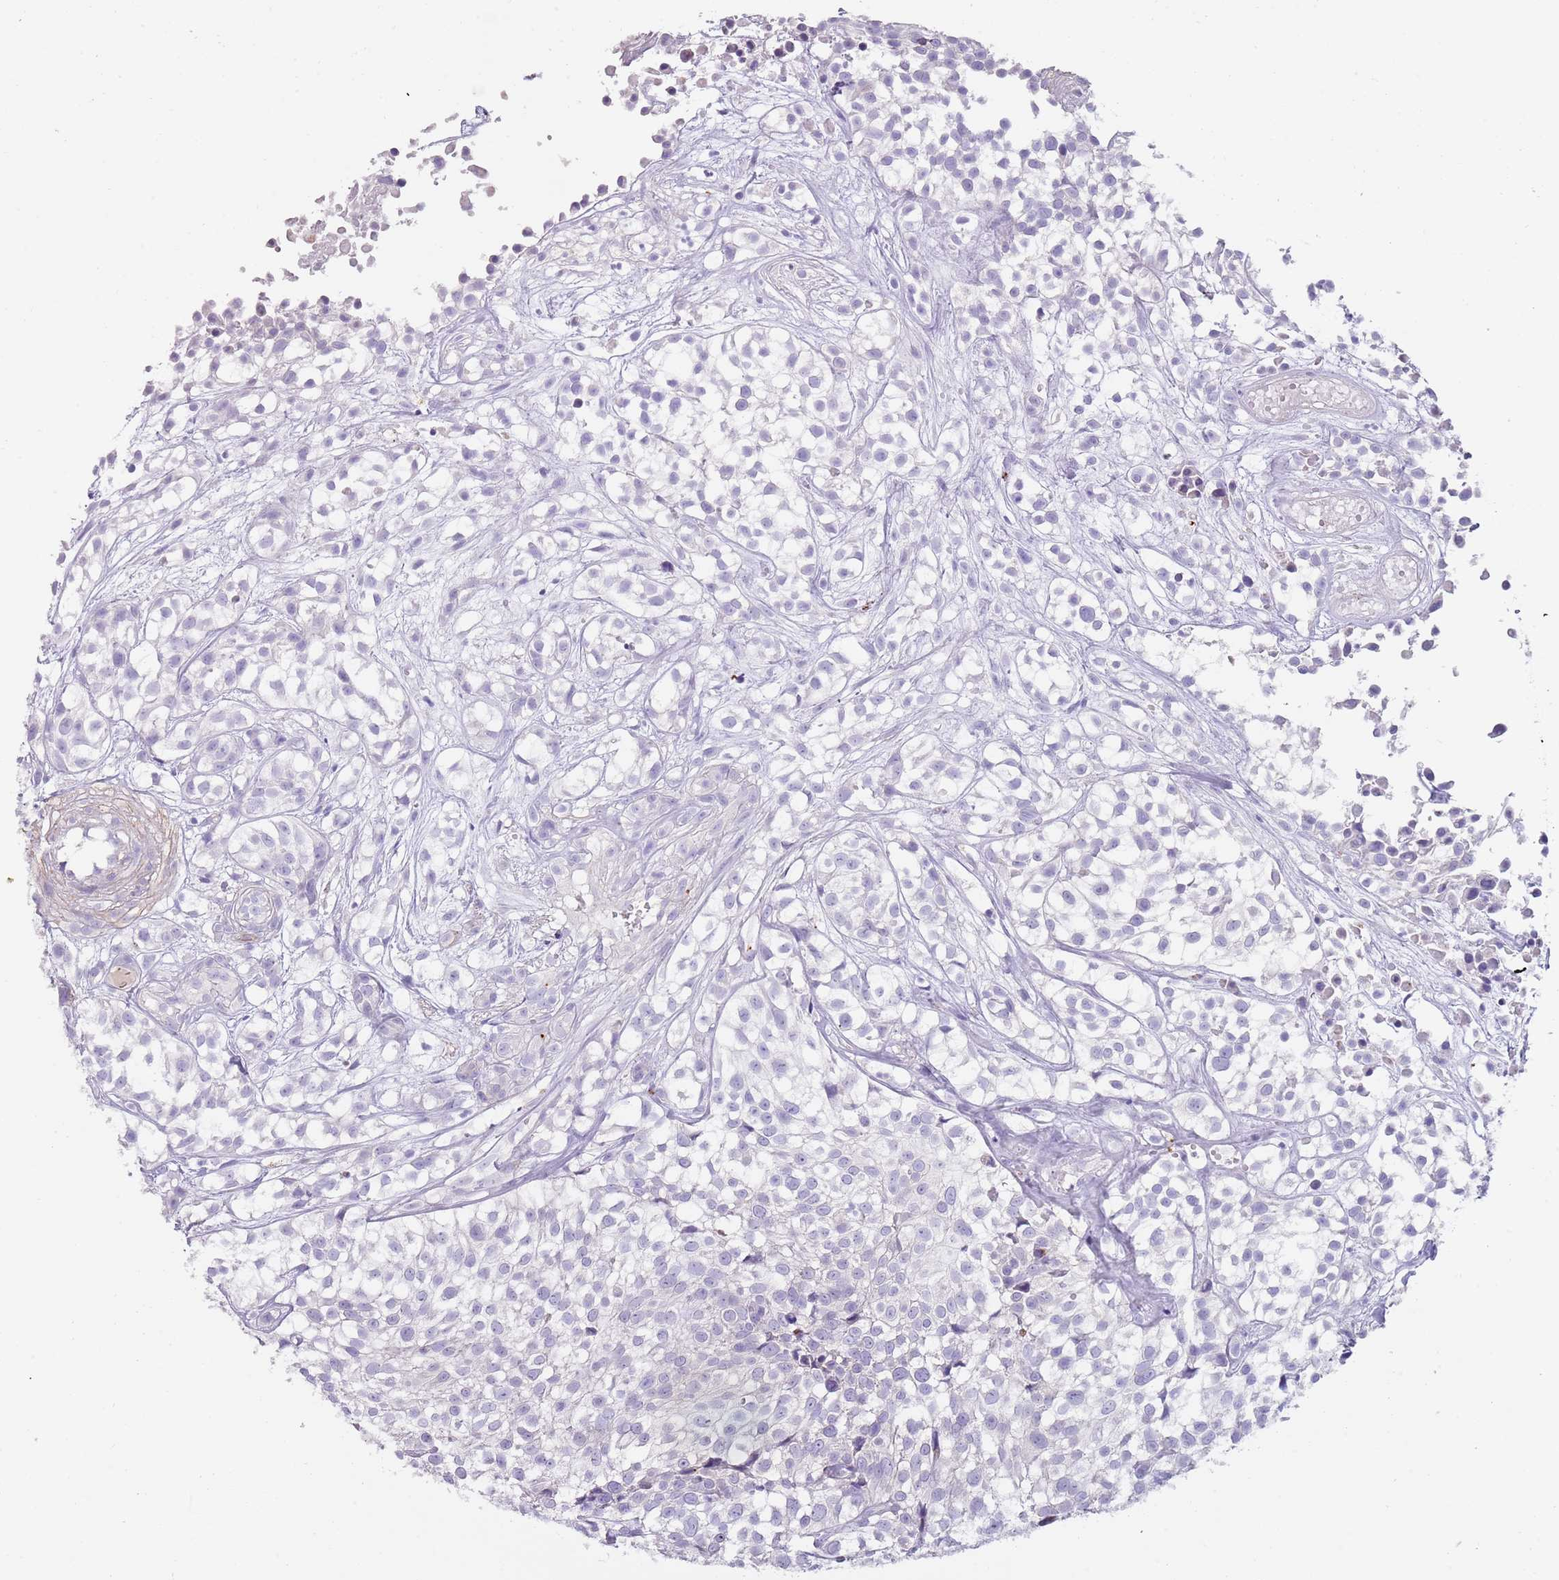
{"staining": {"intensity": "negative", "quantity": "none", "location": "none"}, "tissue": "urothelial cancer", "cell_type": "Tumor cells", "image_type": "cancer", "snomed": [{"axis": "morphology", "description": "Urothelial carcinoma, High grade"}, {"axis": "topography", "description": "Urinary bladder"}], "caption": "High power microscopy micrograph of an immunohistochemistry (IHC) photomicrograph of urothelial carcinoma (high-grade), revealing no significant positivity in tumor cells. The staining was performed using DAB to visualize the protein expression in brown, while the nuclei were stained in blue with hematoxylin (Magnification: 20x).", "gene": "LRRN3", "patient": {"sex": "male", "age": 56}}